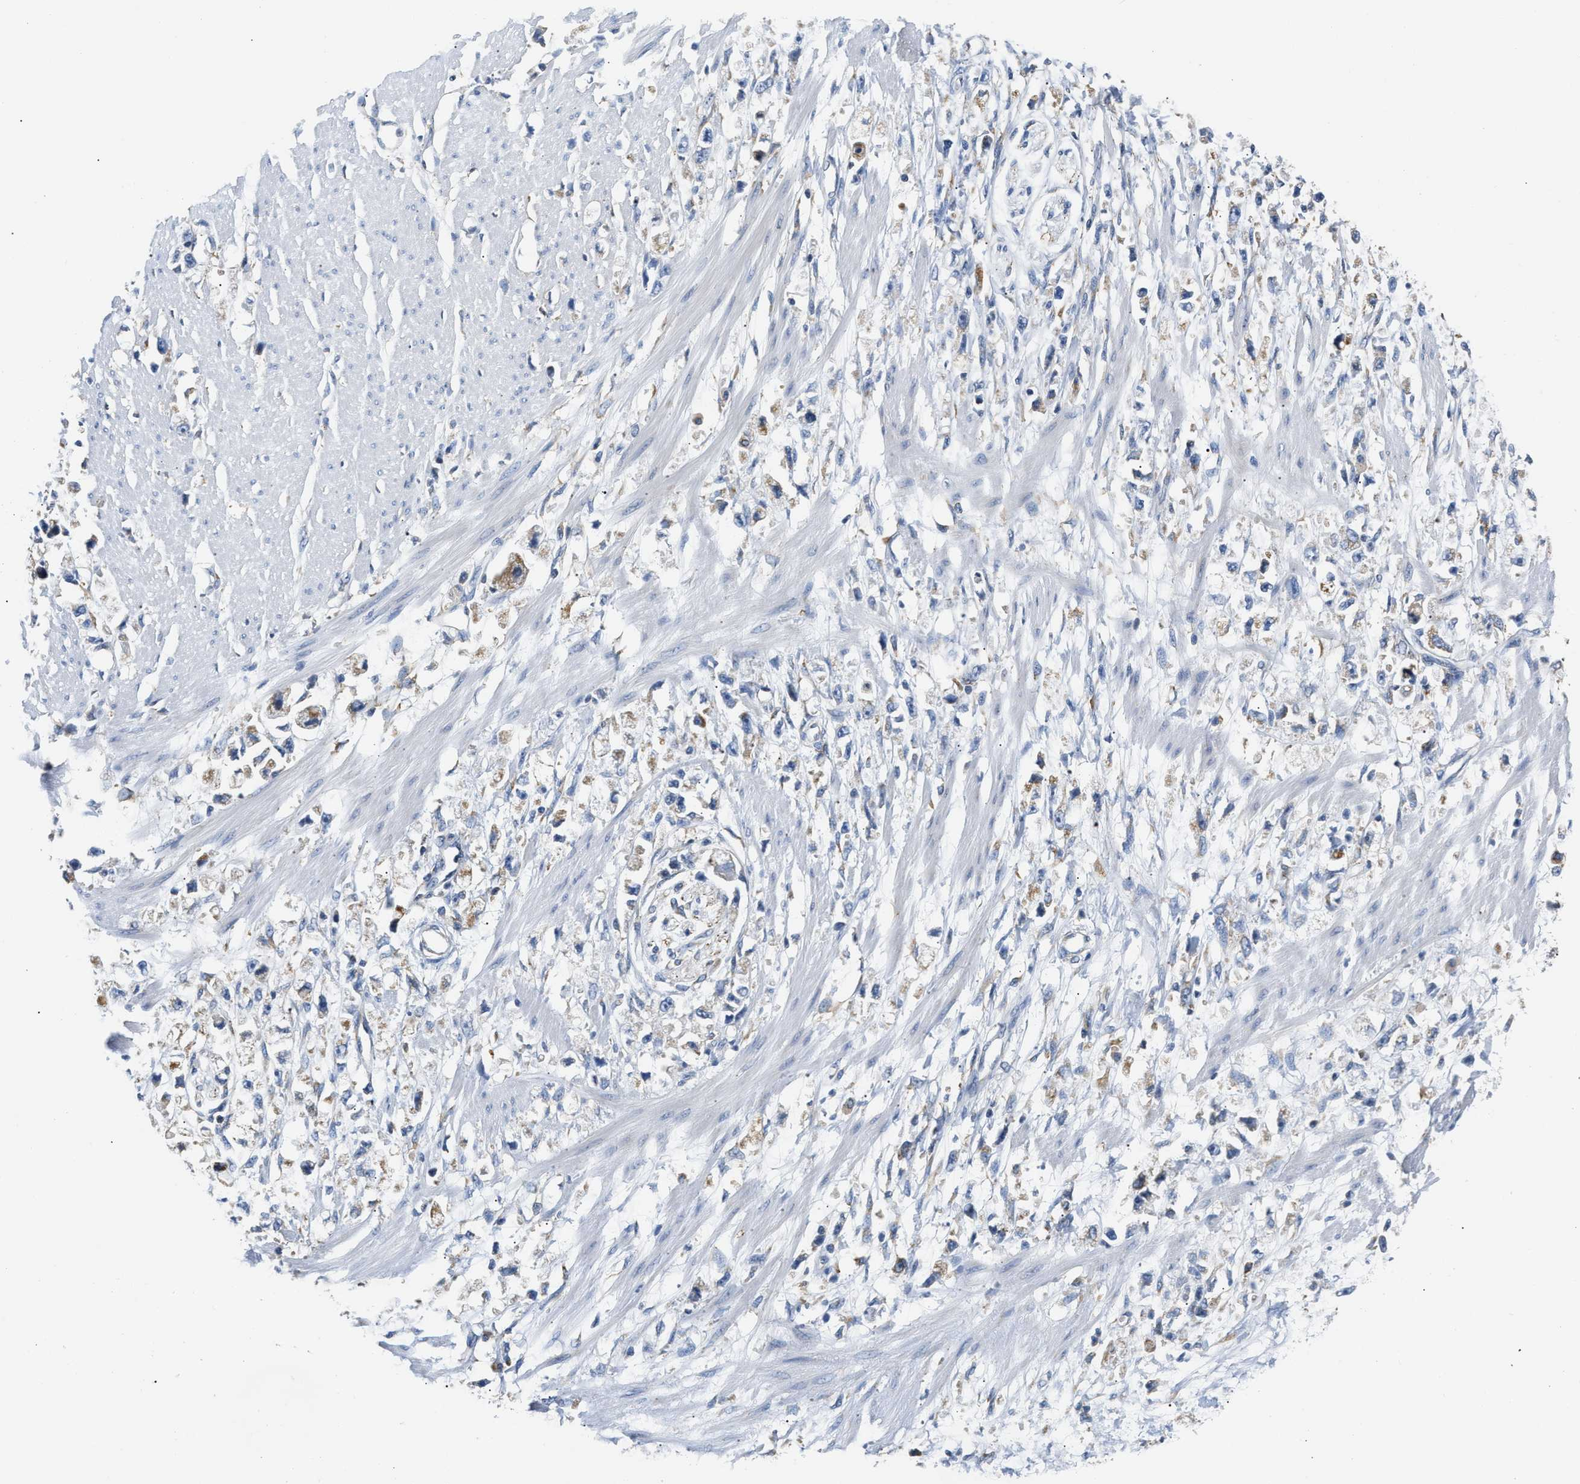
{"staining": {"intensity": "weak", "quantity": "<25%", "location": "cytoplasmic/membranous"}, "tissue": "stomach cancer", "cell_type": "Tumor cells", "image_type": "cancer", "snomed": [{"axis": "morphology", "description": "Adenocarcinoma, NOS"}, {"axis": "topography", "description": "Stomach"}], "caption": "There is no significant expression in tumor cells of adenocarcinoma (stomach). (Immunohistochemistry, brightfield microscopy, high magnification).", "gene": "HDHD3", "patient": {"sex": "female", "age": 59}}